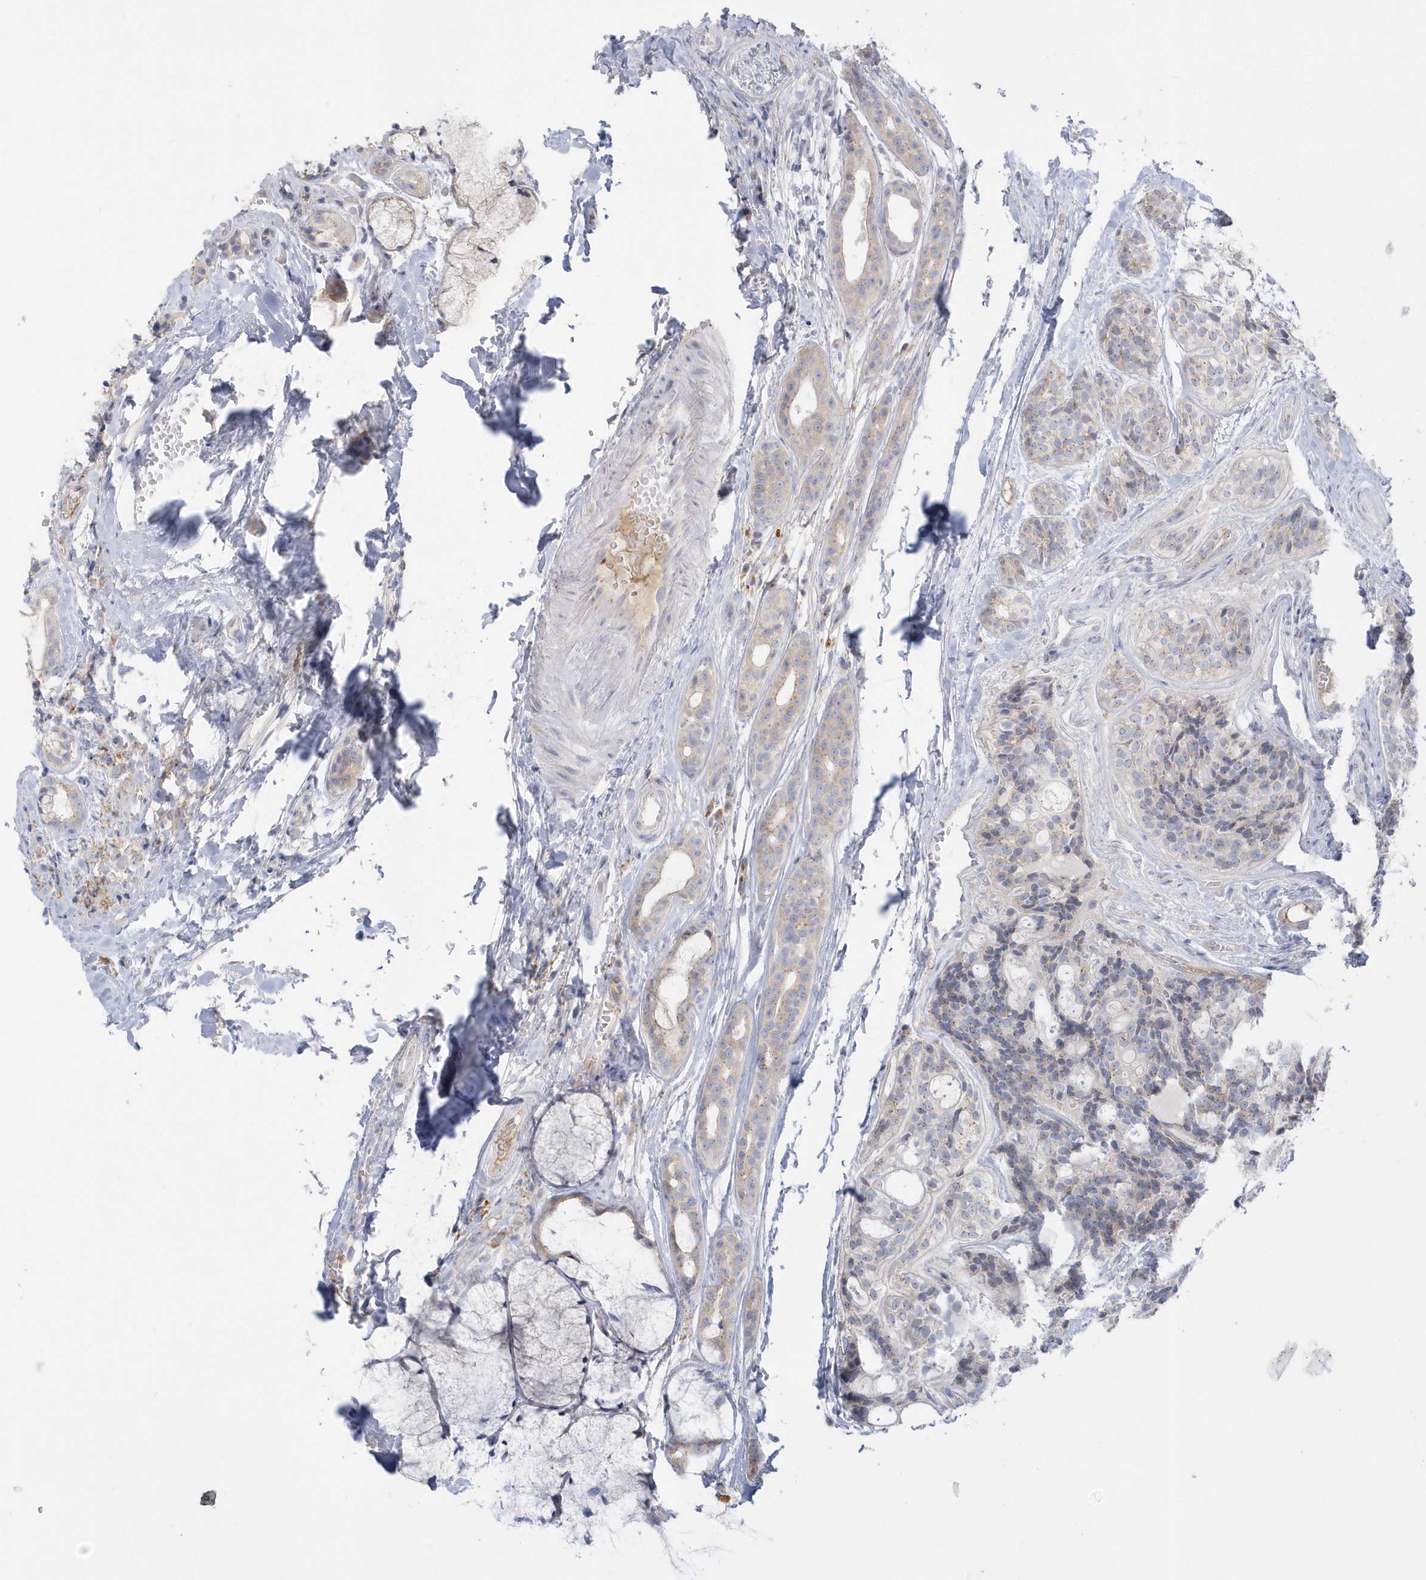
{"staining": {"intensity": "negative", "quantity": "none", "location": "none"}, "tissue": "head and neck cancer", "cell_type": "Tumor cells", "image_type": "cancer", "snomed": [{"axis": "morphology", "description": "Adenocarcinoma, NOS"}, {"axis": "topography", "description": "Head-Neck"}], "caption": "The histopathology image exhibits no staining of tumor cells in head and neck adenocarcinoma.", "gene": "SEMA3D", "patient": {"sex": "male", "age": 66}}